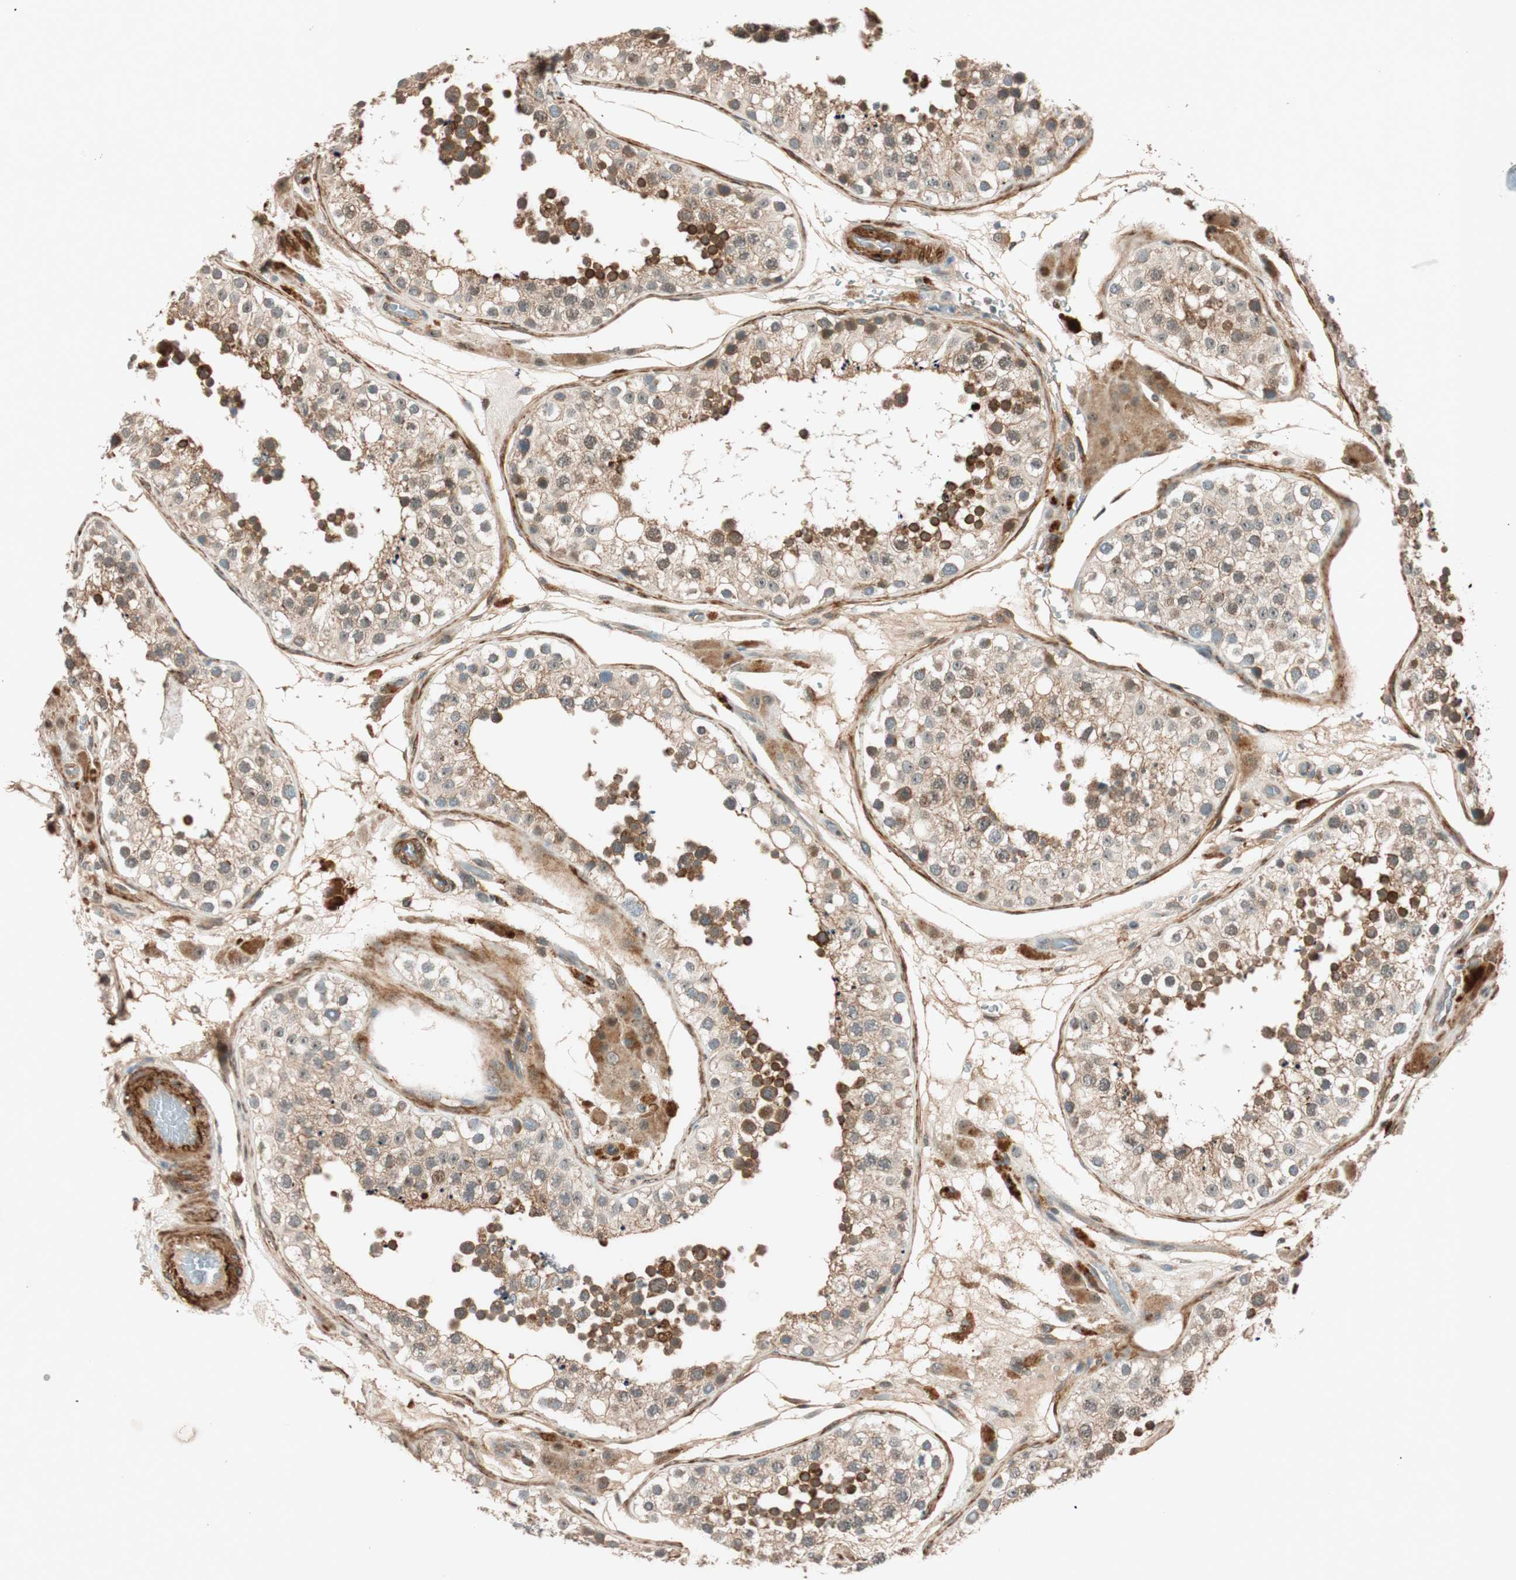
{"staining": {"intensity": "strong", "quantity": "<25%", "location": "cytoplasmic/membranous,nuclear"}, "tissue": "testis", "cell_type": "Cells in seminiferous ducts", "image_type": "normal", "snomed": [{"axis": "morphology", "description": "Normal tissue, NOS"}, {"axis": "topography", "description": "Testis"}], "caption": "A high-resolution image shows IHC staining of benign testis, which reveals strong cytoplasmic/membranous,nuclear staining in approximately <25% of cells in seminiferous ducts.", "gene": "EPHA6", "patient": {"sex": "male", "age": 26}}